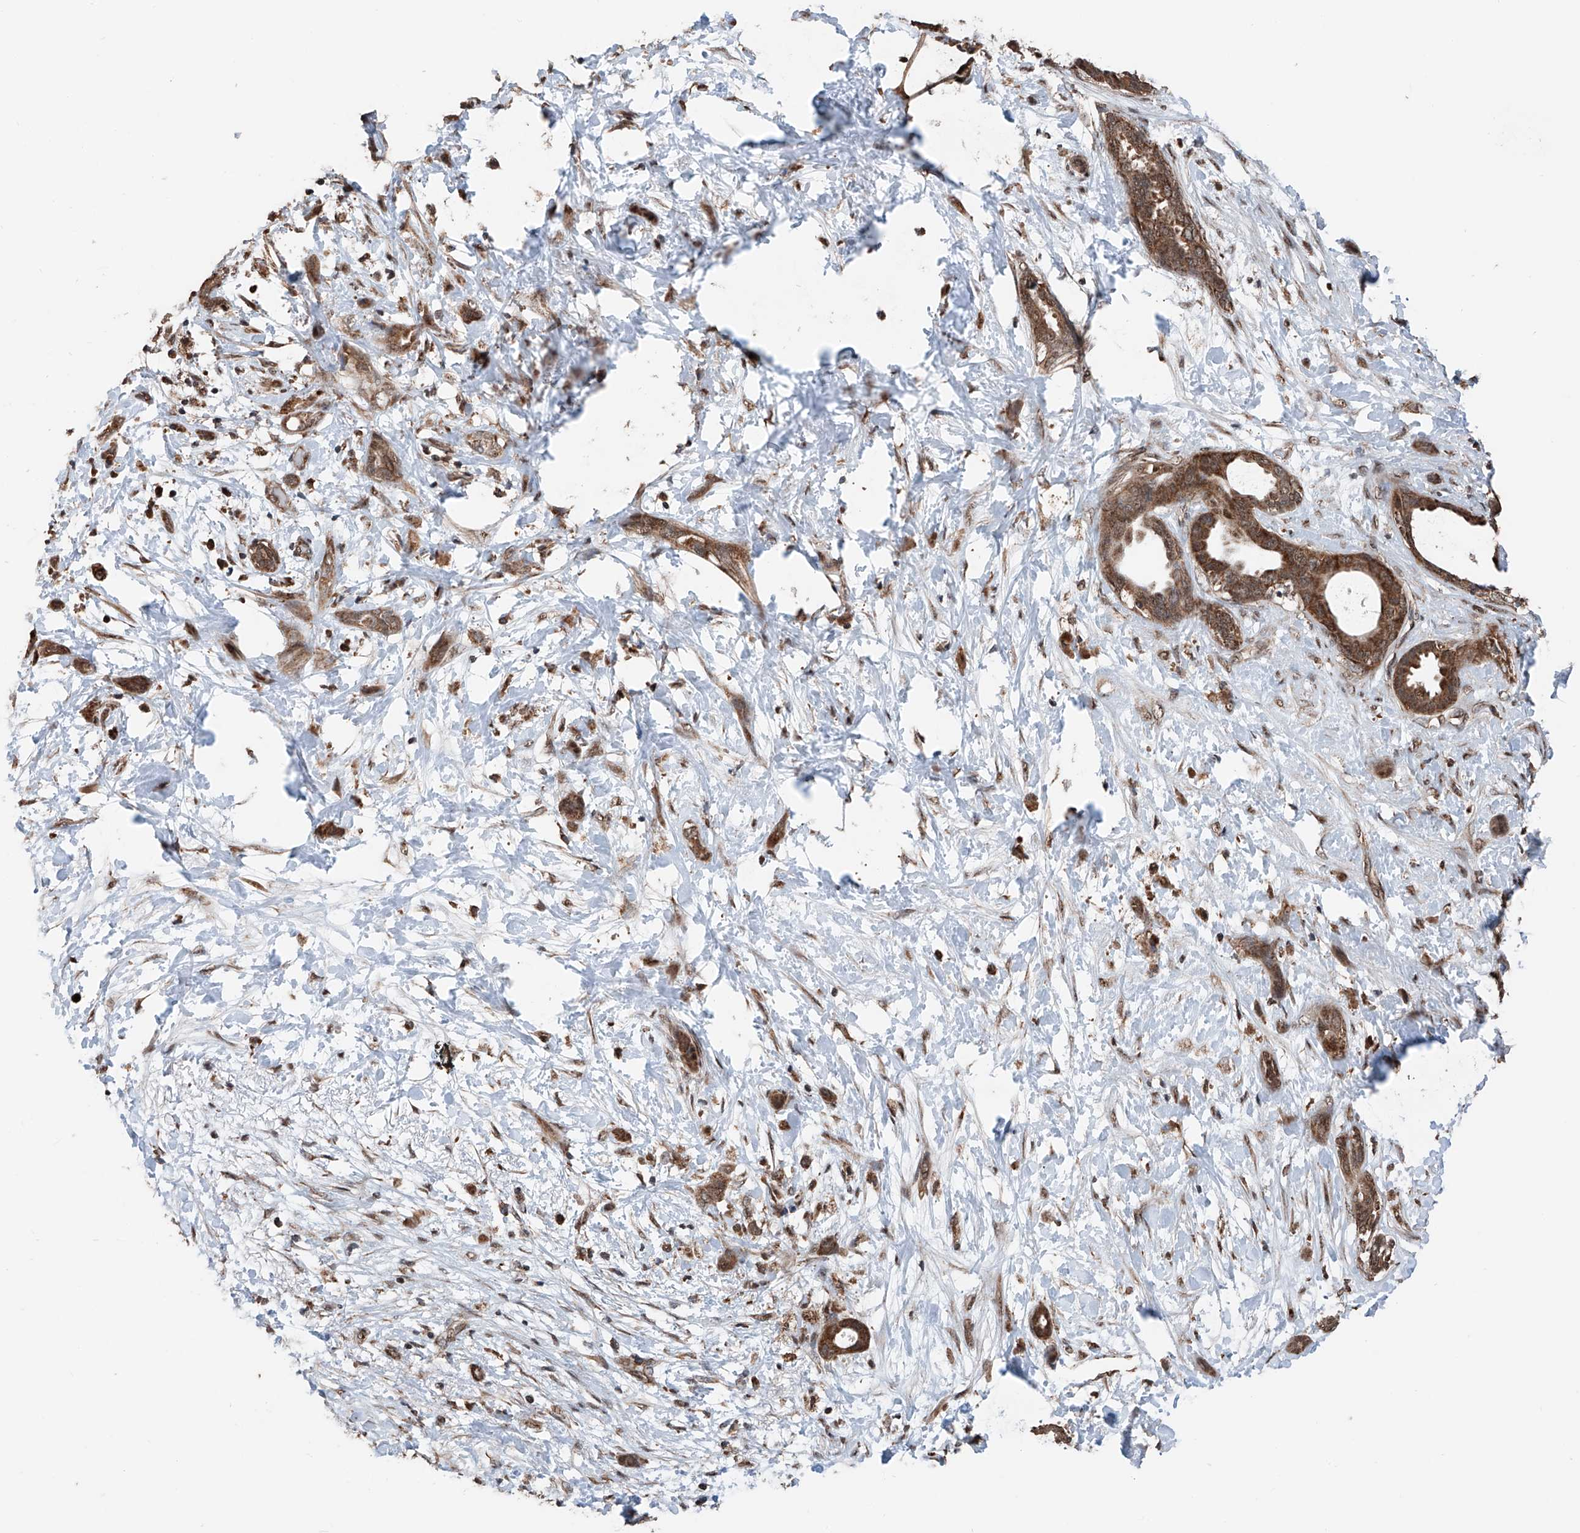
{"staining": {"intensity": "moderate", "quantity": ">75%", "location": "cytoplasmic/membranous"}, "tissue": "pancreatic cancer", "cell_type": "Tumor cells", "image_type": "cancer", "snomed": [{"axis": "morphology", "description": "Normal tissue, NOS"}, {"axis": "morphology", "description": "Adenocarcinoma, NOS"}, {"axis": "topography", "description": "Pancreas"}, {"axis": "topography", "description": "Peripheral nerve tissue"}], "caption": "Immunohistochemistry staining of pancreatic adenocarcinoma, which exhibits medium levels of moderate cytoplasmic/membranous staining in approximately >75% of tumor cells indicating moderate cytoplasmic/membranous protein staining. The staining was performed using DAB (3,3'-diaminobenzidine) (brown) for protein detection and nuclei were counterstained in hematoxylin (blue).", "gene": "ZNF445", "patient": {"sex": "female", "age": 63}}